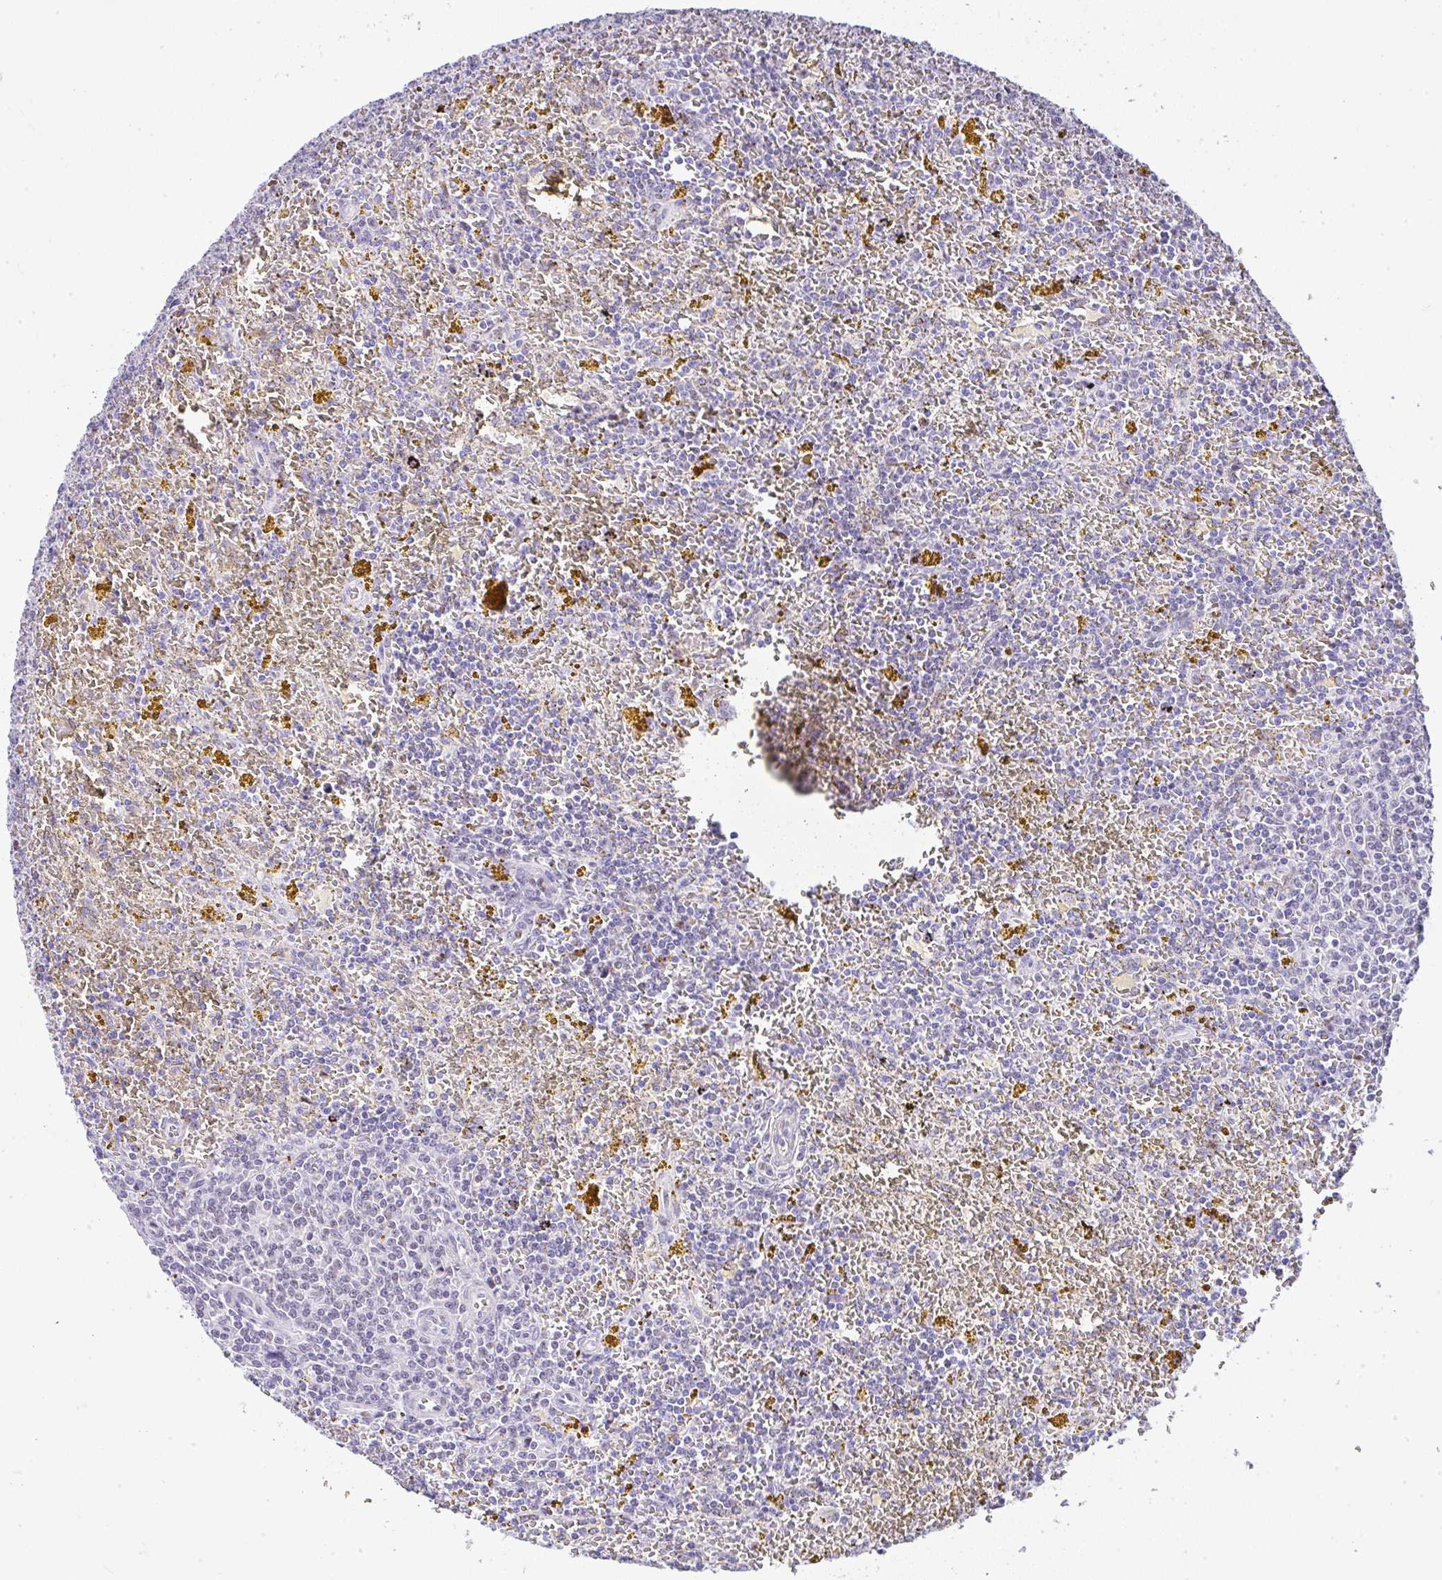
{"staining": {"intensity": "negative", "quantity": "none", "location": "none"}, "tissue": "lymphoma", "cell_type": "Tumor cells", "image_type": "cancer", "snomed": [{"axis": "morphology", "description": "Malignant lymphoma, non-Hodgkin's type, Low grade"}, {"axis": "topography", "description": "Spleen"}, {"axis": "topography", "description": "Lymph node"}], "caption": "Tumor cells are negative for brown protein staining in lymphoma.", "gene": "NR1D2", "patient": {"sex": "female", "age": 66}}